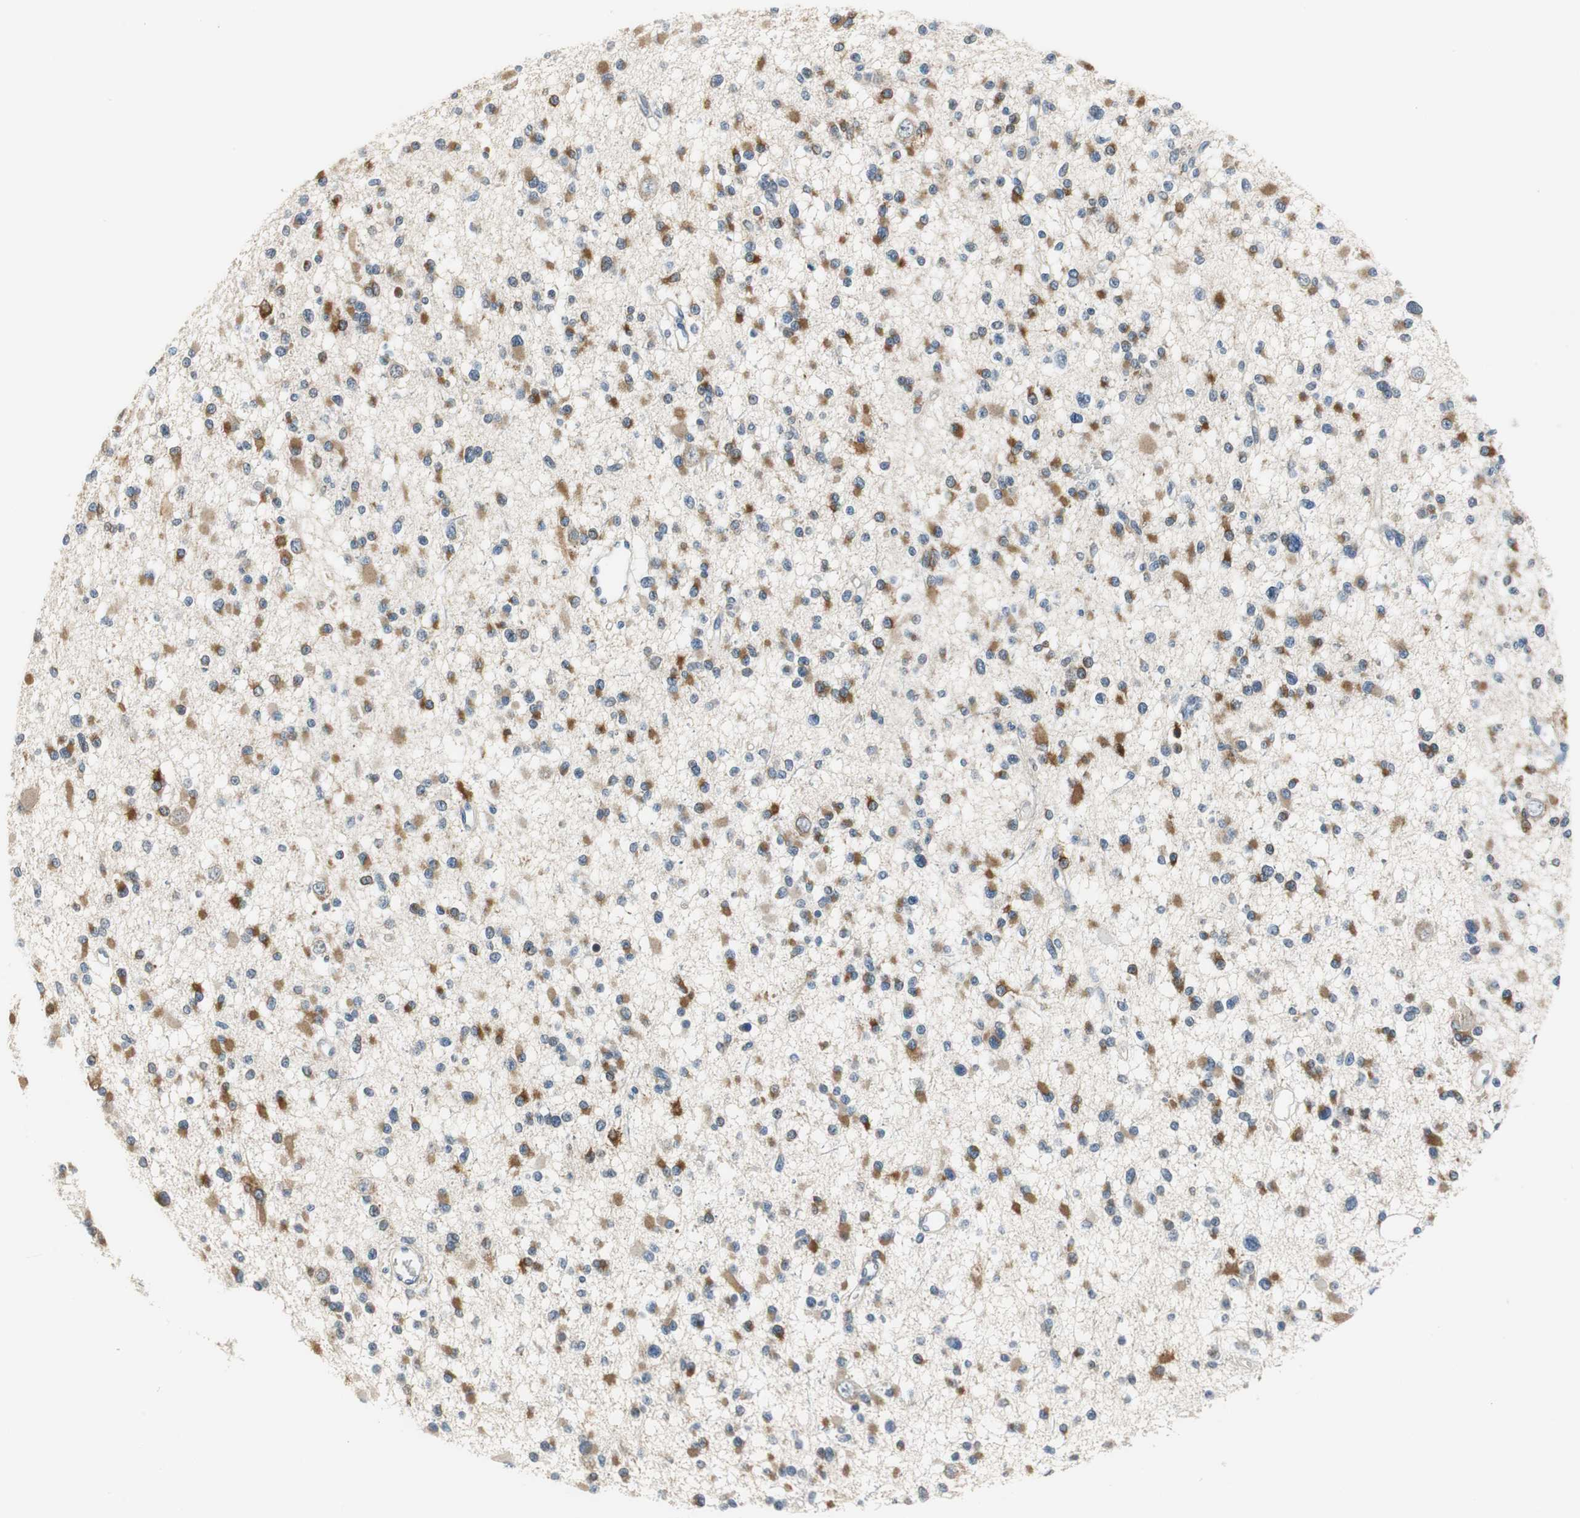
{"staining": {"intensity": "strong", "quantity": "25%-75%", "location": "cytoplasmic/membranous"}, "tissue": "glioma", "cell_type": "Tumor cells", "image_type": "cancer", "snomed": [{"axis": "morphology", "description": "Glioma, malignant, Low grade"}, {"axis": "topography", "description": "Brain"}], "caption": "Glioma stained with IHC reveals strong cytoplasmic/membranous positivity in about 25%-75% of tumor cells.", "gene": "FADS2", "patient": {"sex": "female", "age": 22}}